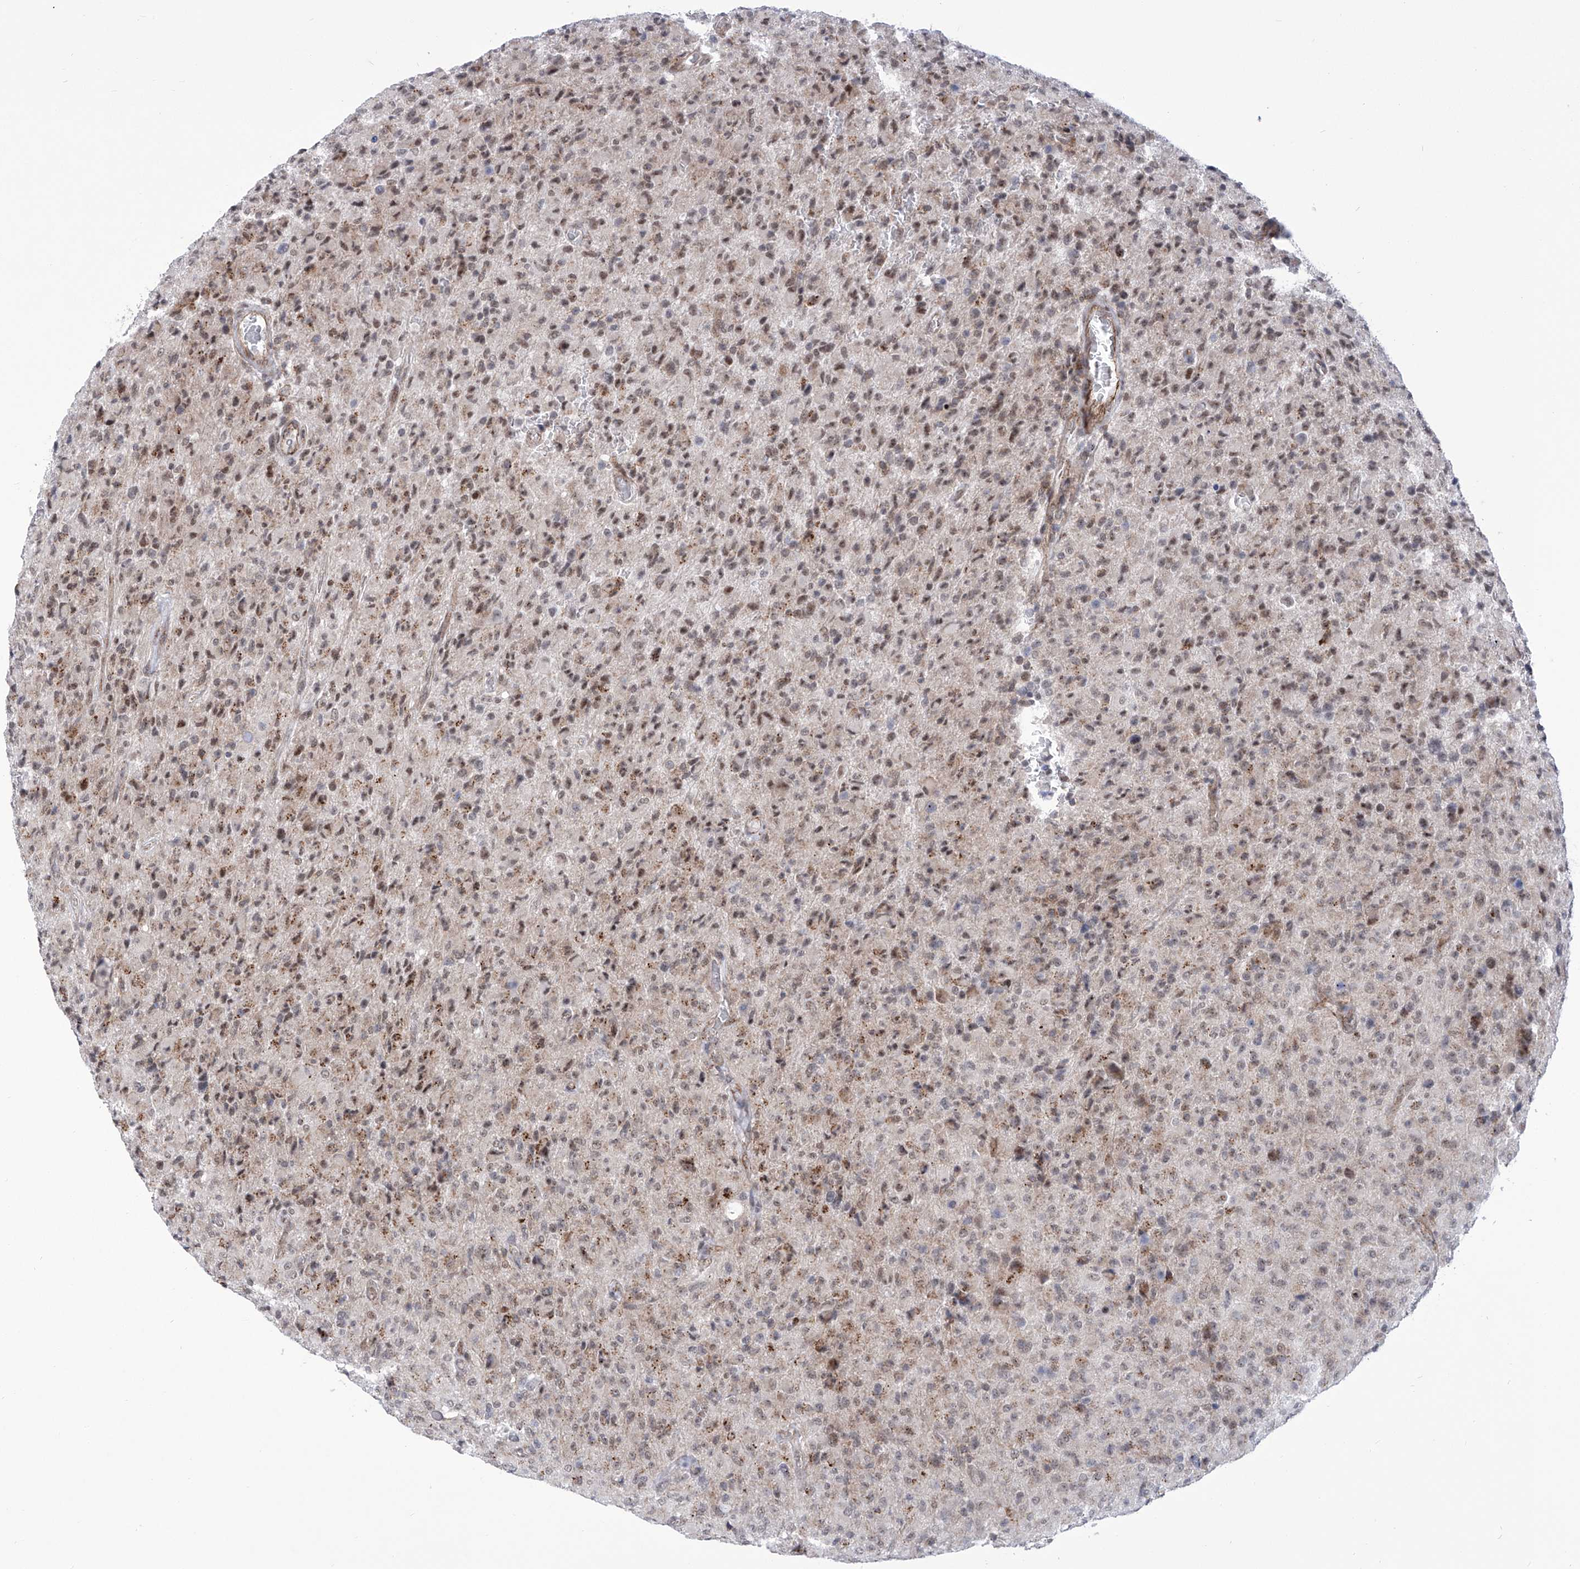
{"staining": {"intensity": "weak", "quantity": ">75%", "location": "cytoplasmic/membranous,nuclear"}, "tissue": "glioma", "cell_type": "Tumor cells", "image_type": "cancer", "snomed": [{"axis": "morphology", "description": "Glioma, malignant, High grade"}, {"axis": "topography", "description": "Brain"}], "caption": "A photomicrograph of human glioma stained for a protein displays weak cytoplasmic/membranous and nuclear brown staining in tumor cells.", "gene": "CEP290", "patient": {"sex": "female", "age": 57}}